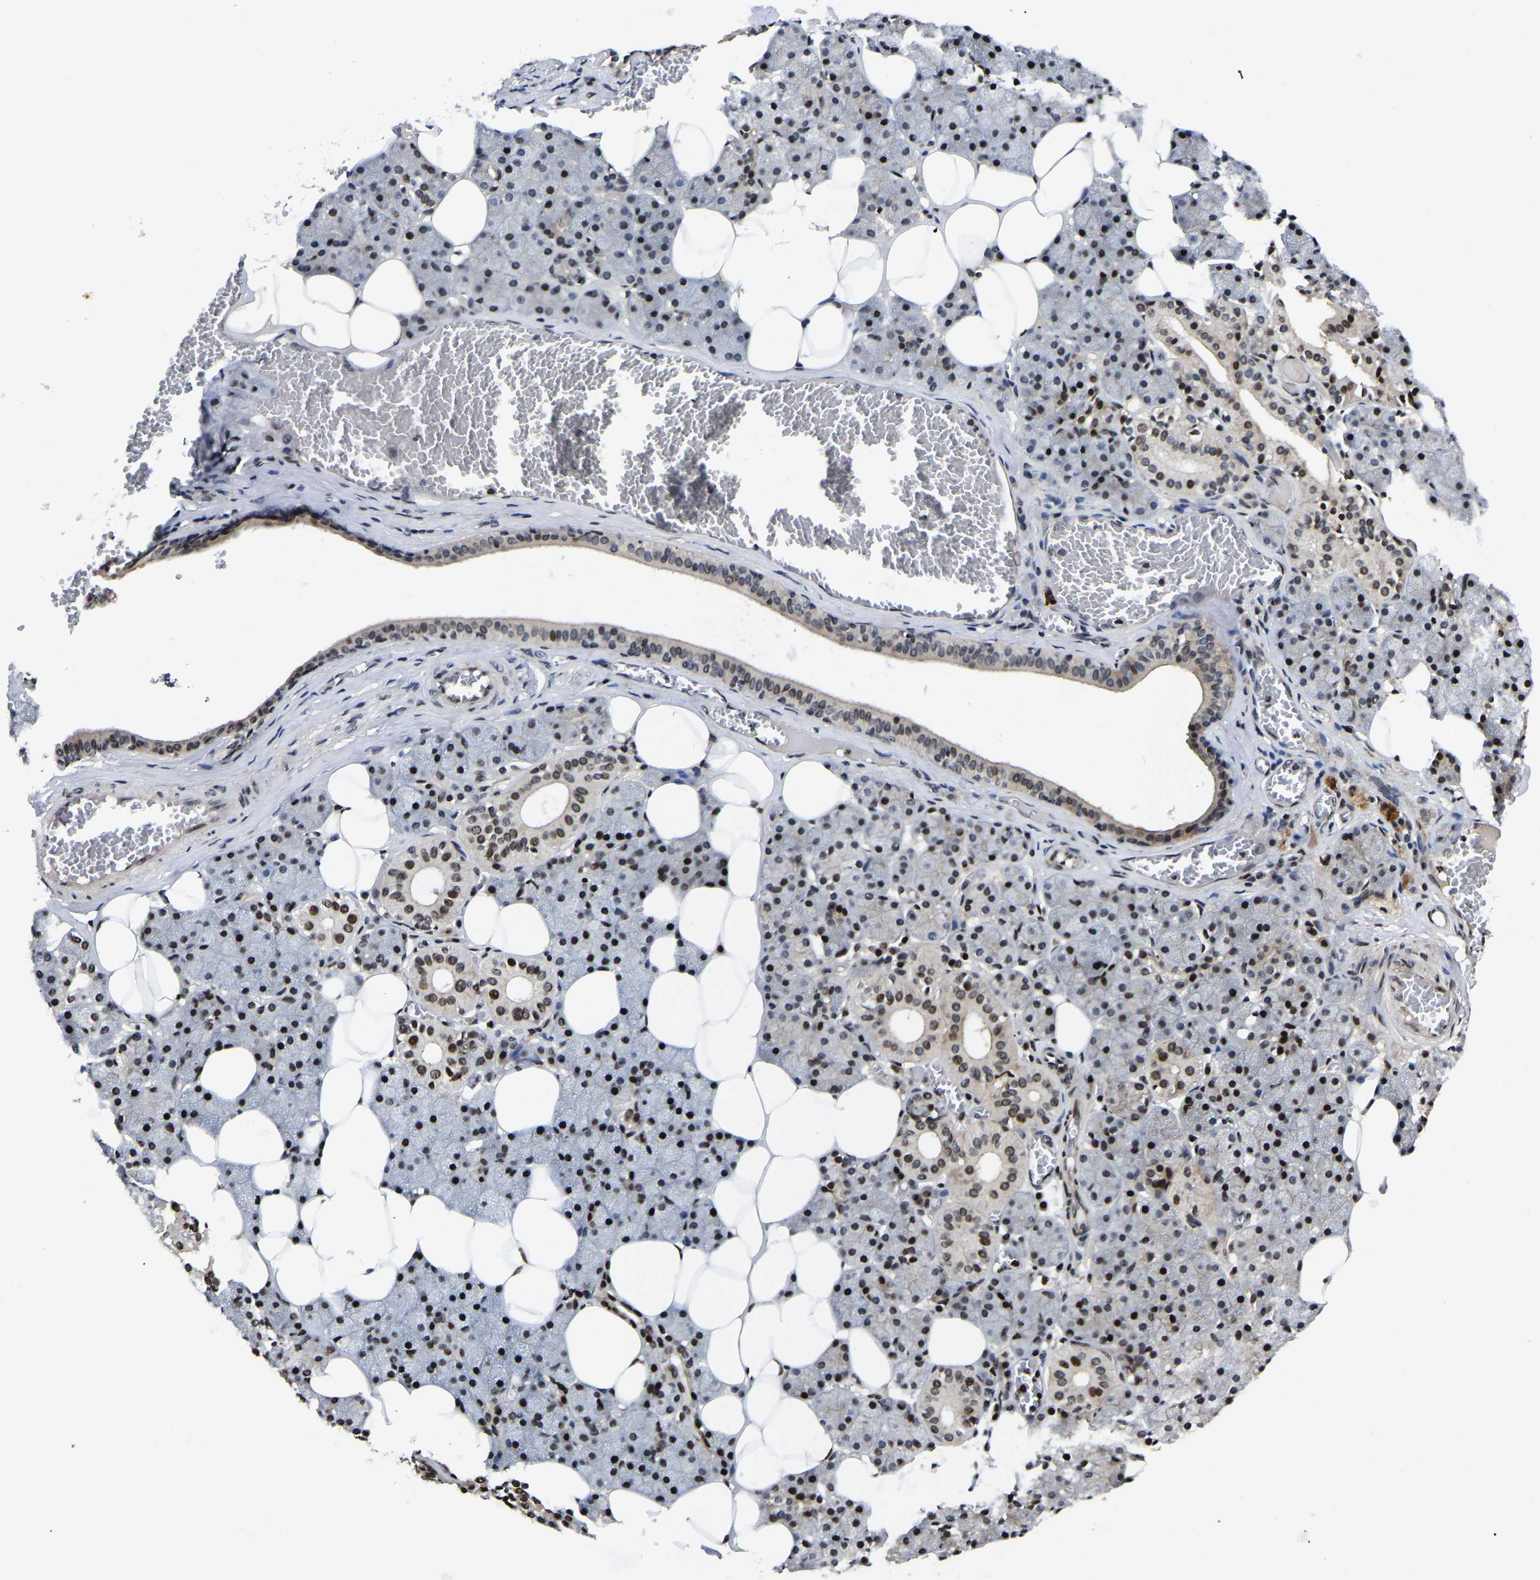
{"staining": {"intensity": "strong", "quantity": "25%-75%", "location": "nuclear"}, "tissue": "salivary gland", "cell_type": "Glandular cells", "image_type": "normal", "snomed": [{"axis": "morphology", "description": "Normal tissue, NOS"}, {"axis": "topography", "description": "Salivary gland"}], "caption": "DAB (3,3'-diaminobenzidine) immunohistochemical staining of normal salivary gland demonstrates strong nuclear protein positivity in about 25%-75% of glandular cells. (IHC, brightfield microscopy, high magnification).", "gene": "TRIM35", "patient": {"sex": "female", "age": 33}}